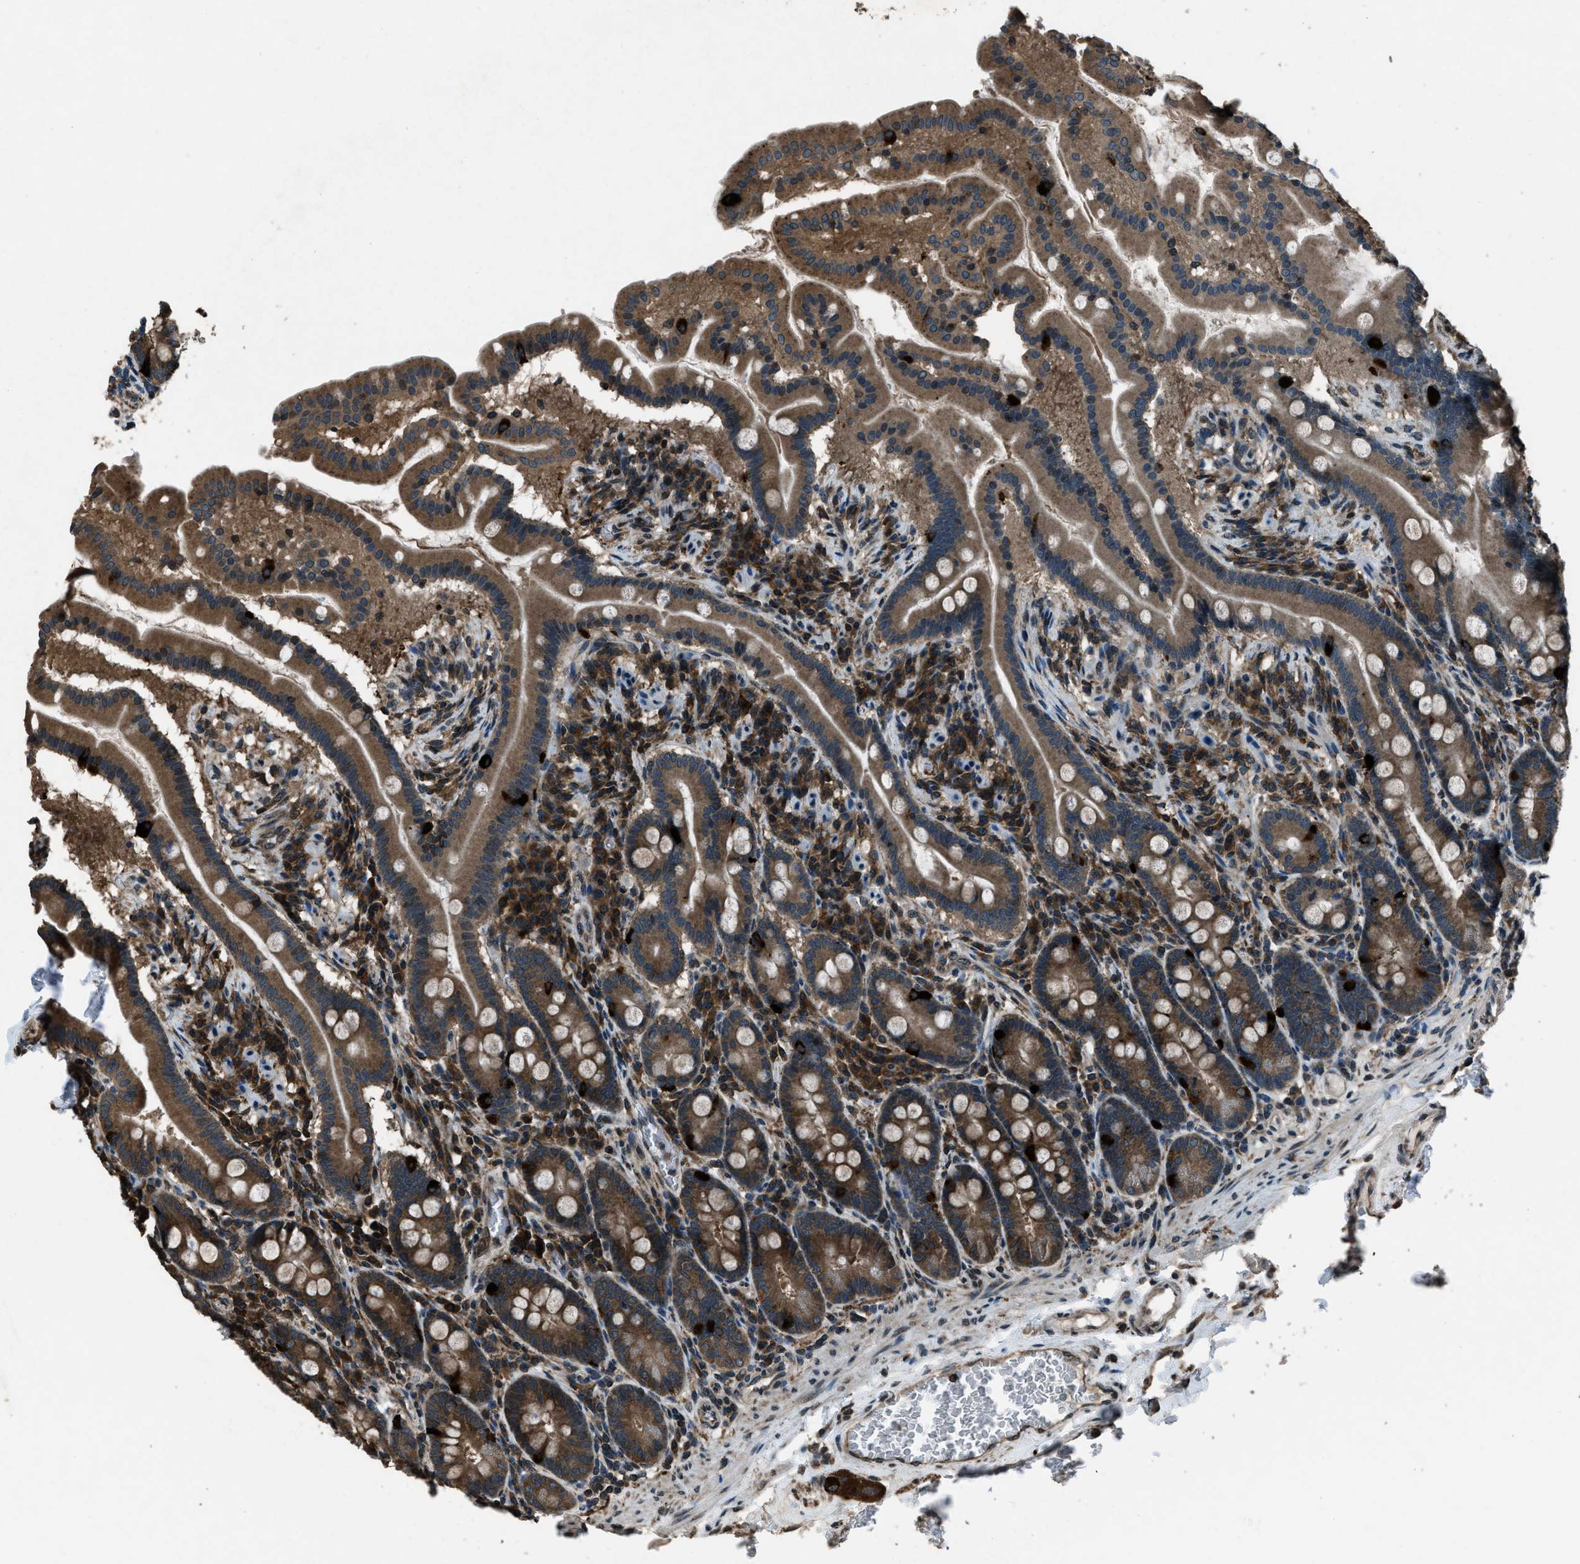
{"staining": {"intensity": "strong", "quantity": ">75%", "location": "cytoplasmic/membranous"}, "tissue": "duodenum", "cell_type": "Glandular cells", "image_type": "normal", "snomed": [{"axis": "morphology", "description": "Normal tissue, NOS"}, {"axis": "topography", "description": "Duodenum"}], "caption": "Immunohistochemistry of benign duodenum shows high levels of strong cytoplasmic/membranous staining in approximately >75% of glandular cells.", "gene": "TRIM4", "patient": {"sex": "male", "age": 50}}